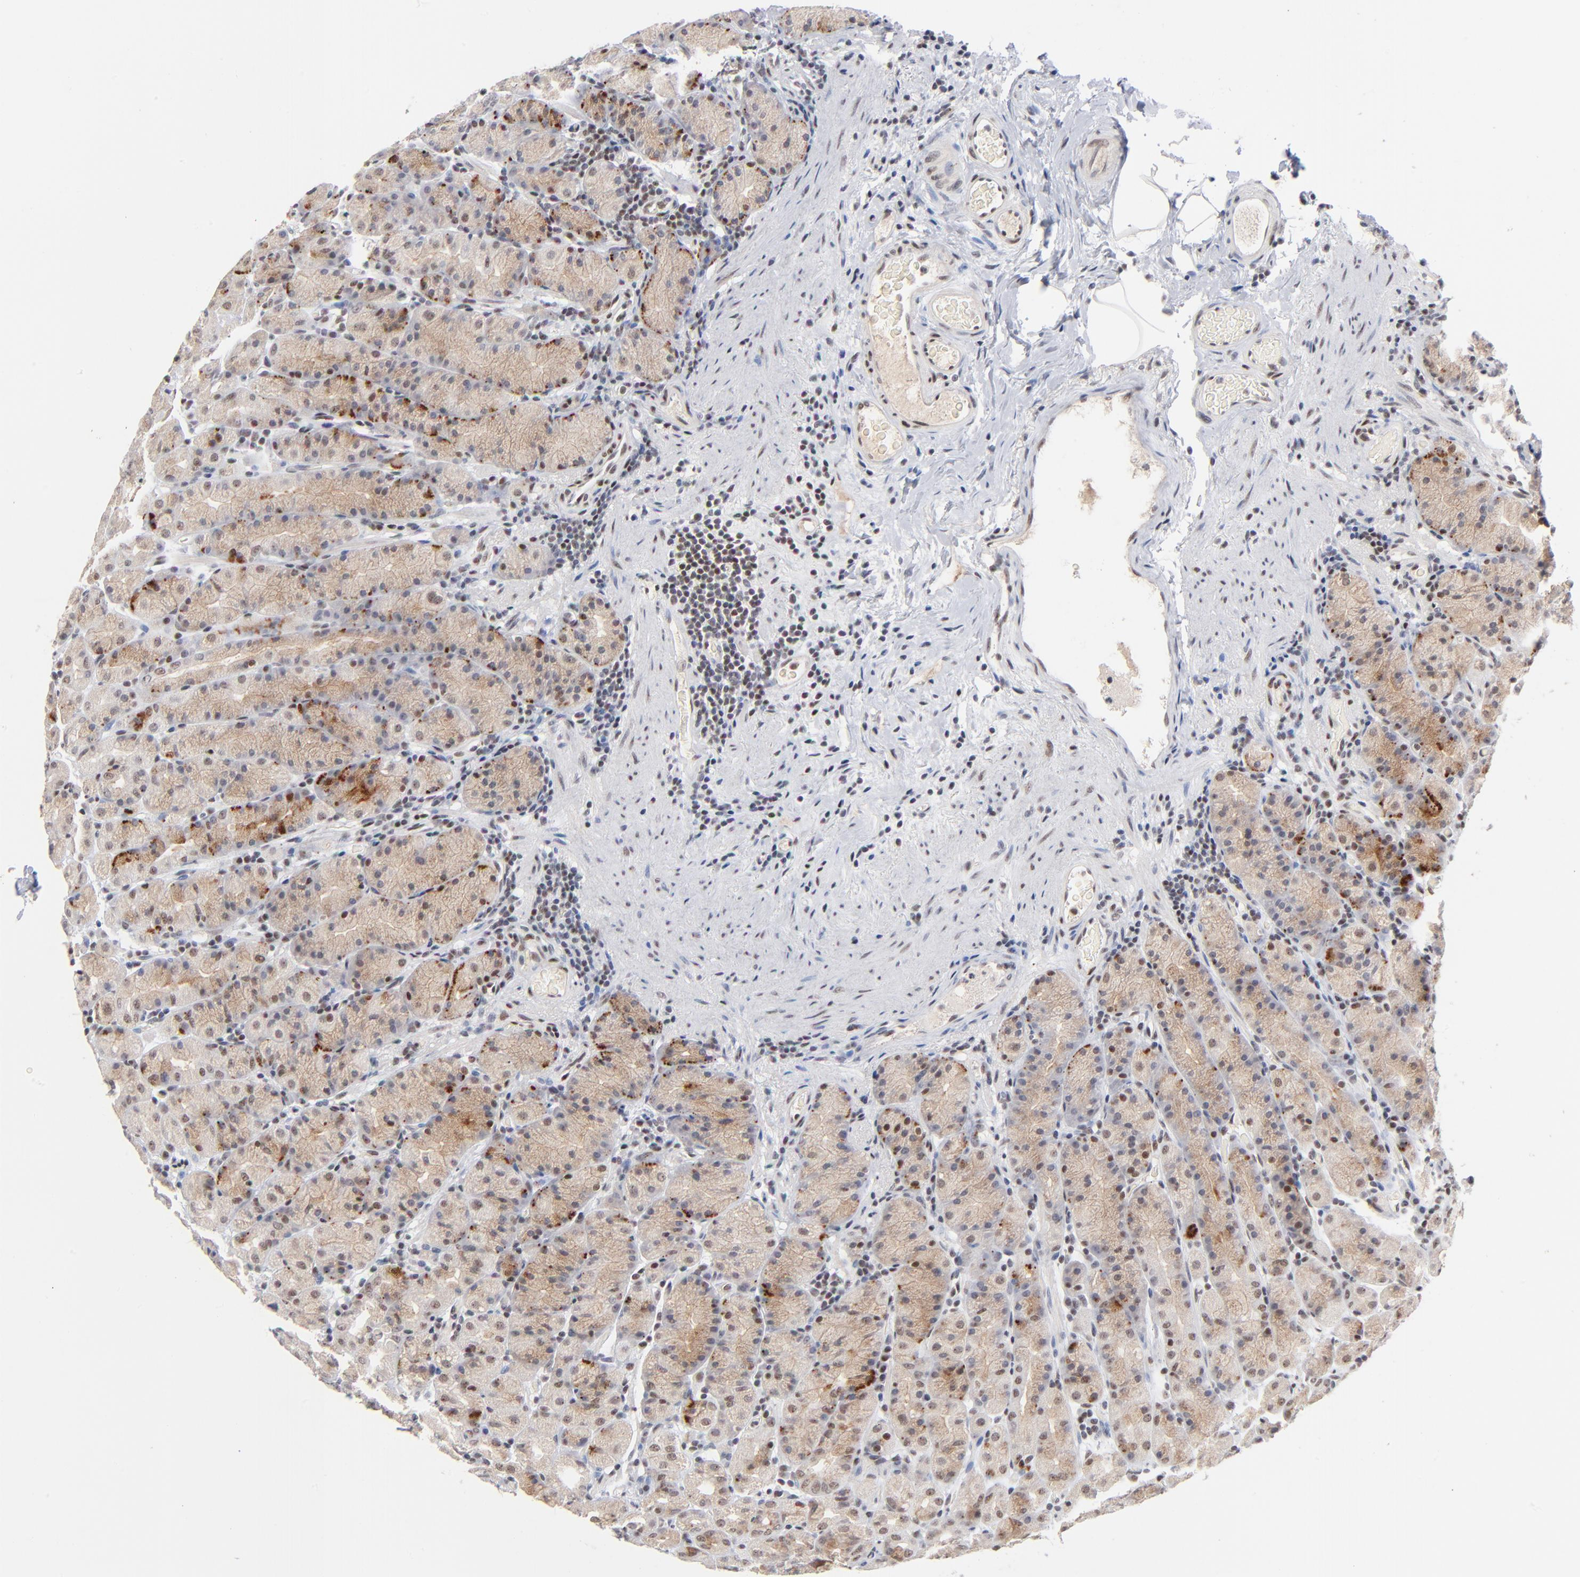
{"staining": {"intensity": "moderate", "quantity": "25%-75%", "location": "cytoplasmic/membranous,nuclear"}, "tissue": "stomach", "cell_type": "Glandular cells", "image_type": "normal", "snomed": [{"axis": "morphology", "description": "Normal tissue, NOS"}, {"axis": "topography", "description": "Stomach, upper"}], "caption": "Protein expression analysis of benign stomach demonstrates moderate cytoplasmic/membranous,nuclear expression in about 25%-75% of glandular cells.", "gene": "ZNF143", "patient": {"sex": "male", "age": 68}}